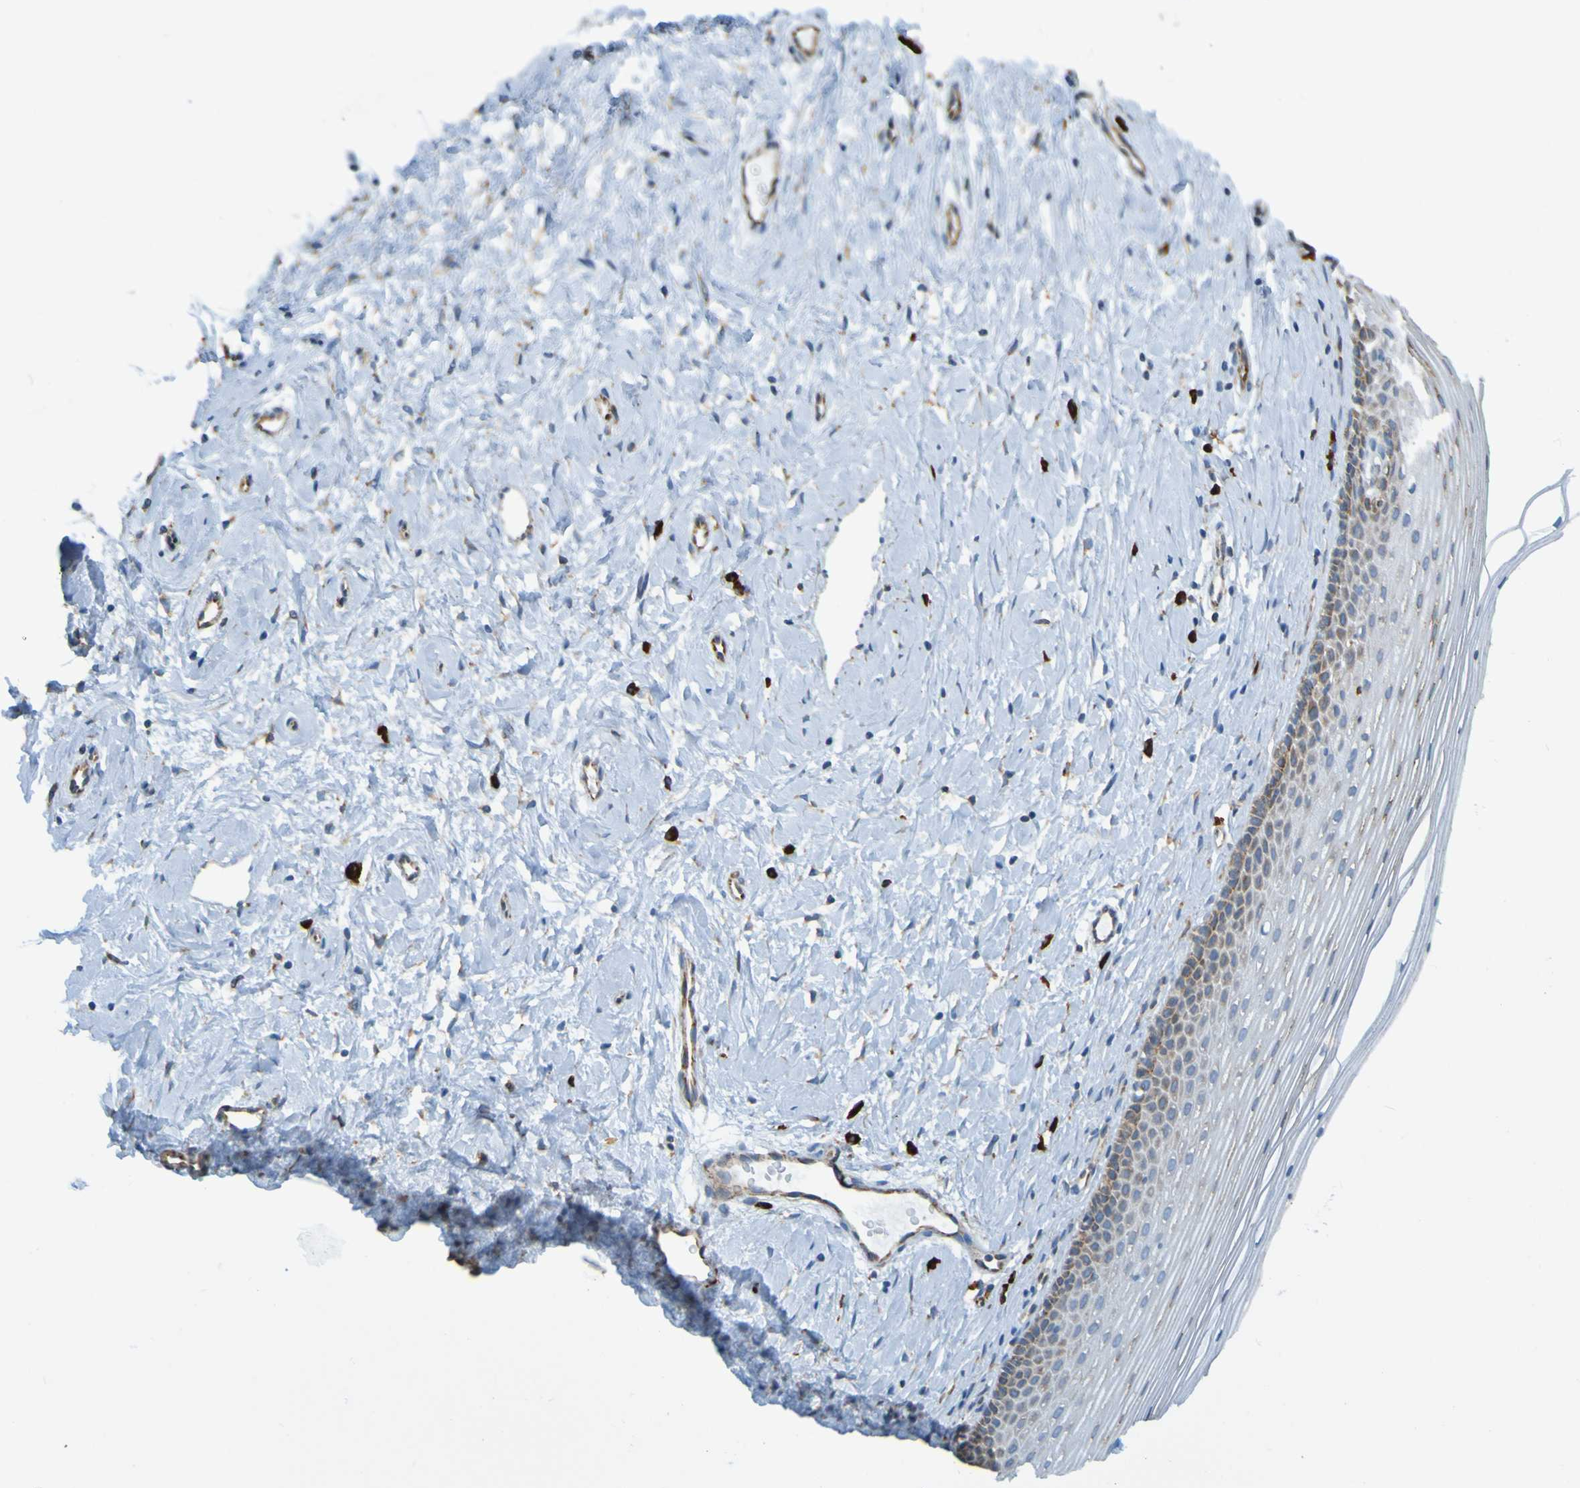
{"staining": {"intensity": "negative", "quantity": "none", "location": "none"}, "tissue": "cervix", "cell_type": "Glandular cells", "image_type": "normal", "snomed": [{"axis": "morphology", "description": "Normal tissue, NOS"}, {"axis": "topography", "description": "Cervix"}], "caption": "IHC image of normal human cervix stained for a protein (brown), which displays no positivity in glandular cells. Brightfield microscopy of IHC stained with DAB (brown) and hematoxylin (blue), captured at high magnification.", "gene": "SSR1", "patient": {"sex": "female", "age": 39}}